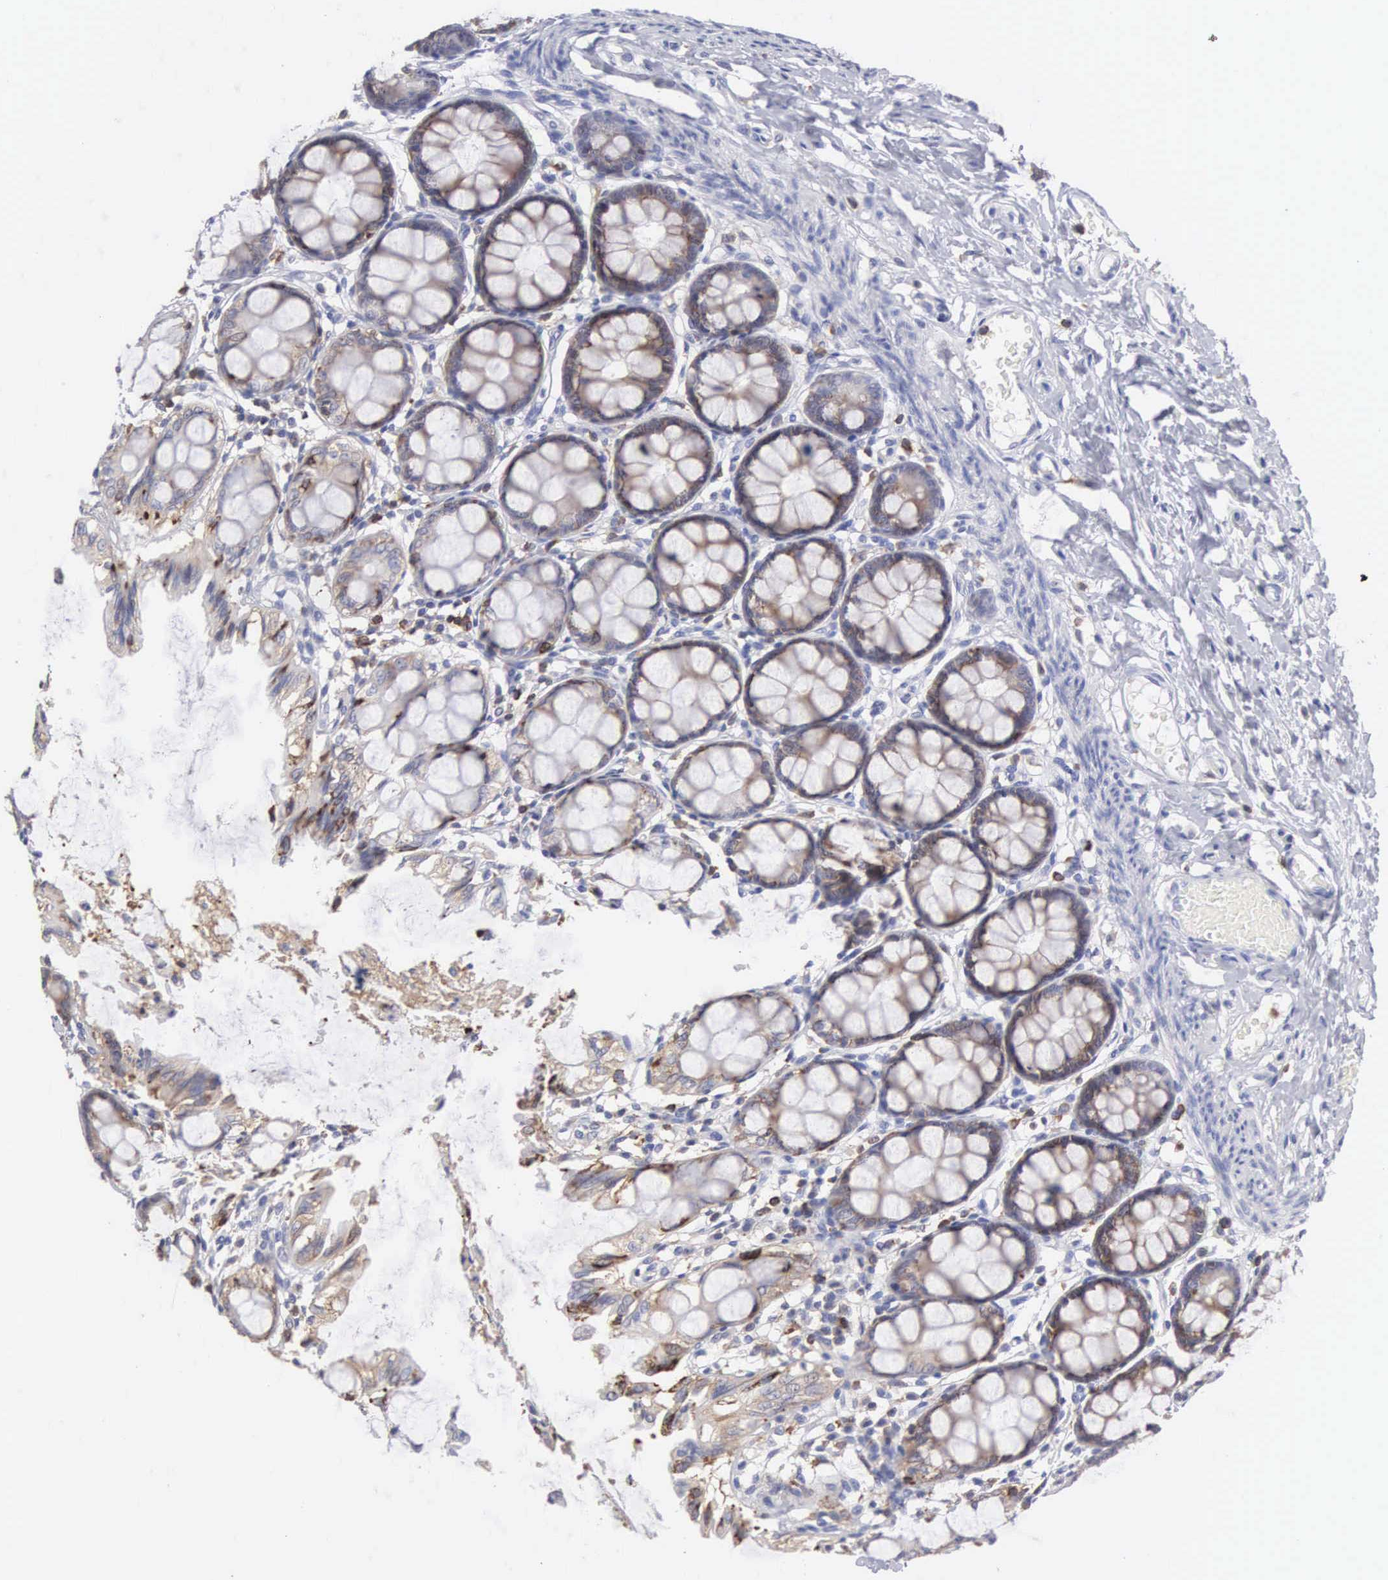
{"staining": {"intensity": "negative", "quantity": "none", "location": "none"}, "tissue": "colon", "cell_type": "Endothelial cells", "image_type": "normal", "snomed": [{"axis": "morphology", "description": "Normal tissue, NOS"}, {"axis": "topography", "description": "Colon"}], "caption": "Protein analysis of benign colon shows no significant staining in endothelial cells. (DAB (3,3'-diaminobenzidine) immunohistochemistry with hematoxylin counter stain).", "gene": "ENSG00000285304", "patient": {"sex": "male", "age": 54}}